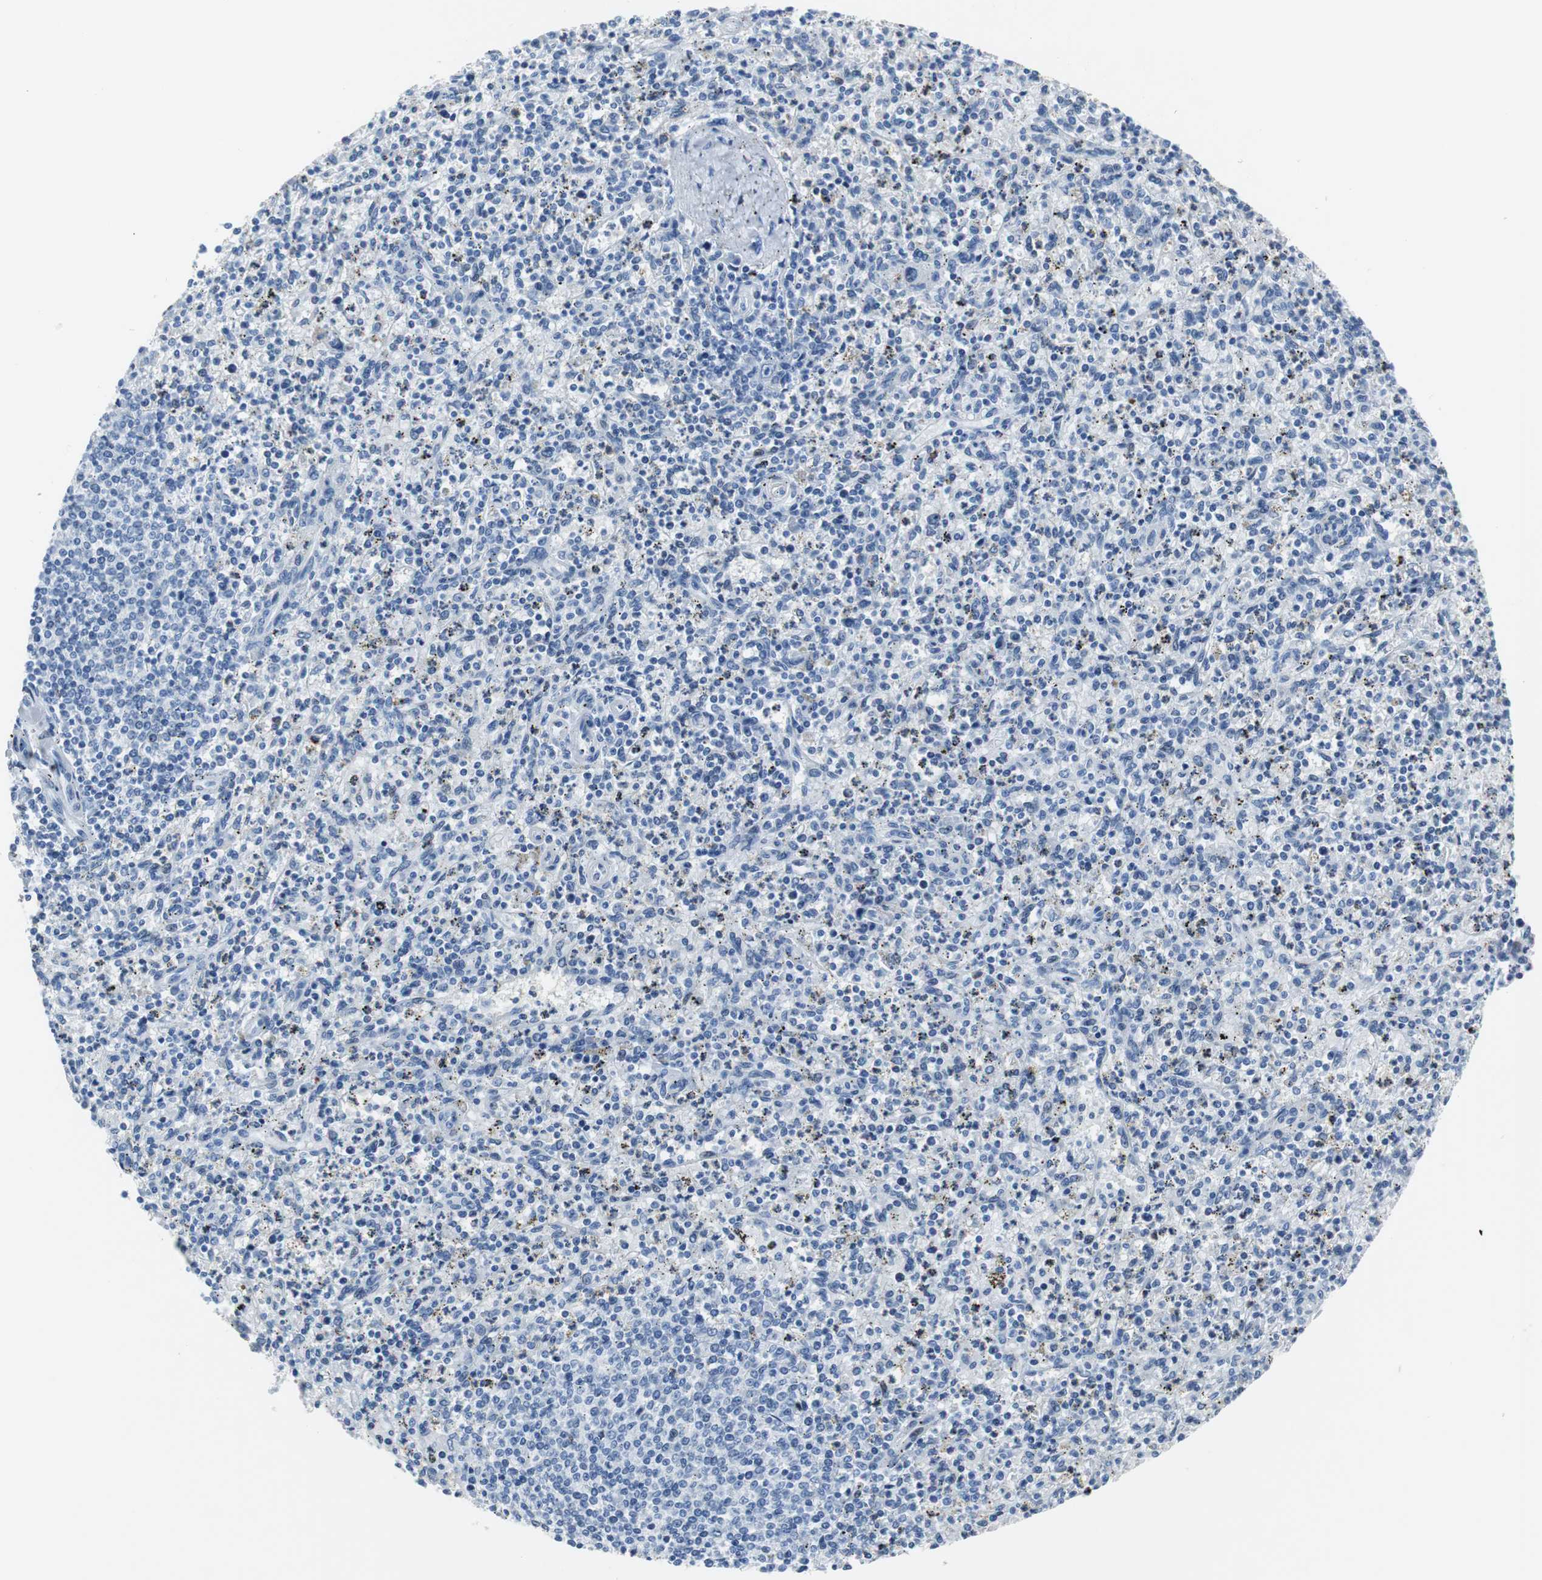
{"staining": {"intensity": "weak", "quantity": "<25%", "location": "nuclear"}, "tissue": "spleen", "cell_type": "Cells in red pulp", "image_type": "normal", "snomed": [{"axis": "morphology", "description": "Normal tissue, NOS"}, {"axis": "topography", "description": "Spleen"}], "caption": "This is an IHC micrograph of normal spleen. There is no staining in cells in red pulp.", "gene": "JUN", "patient": {"sex": "male", "age": 72}}